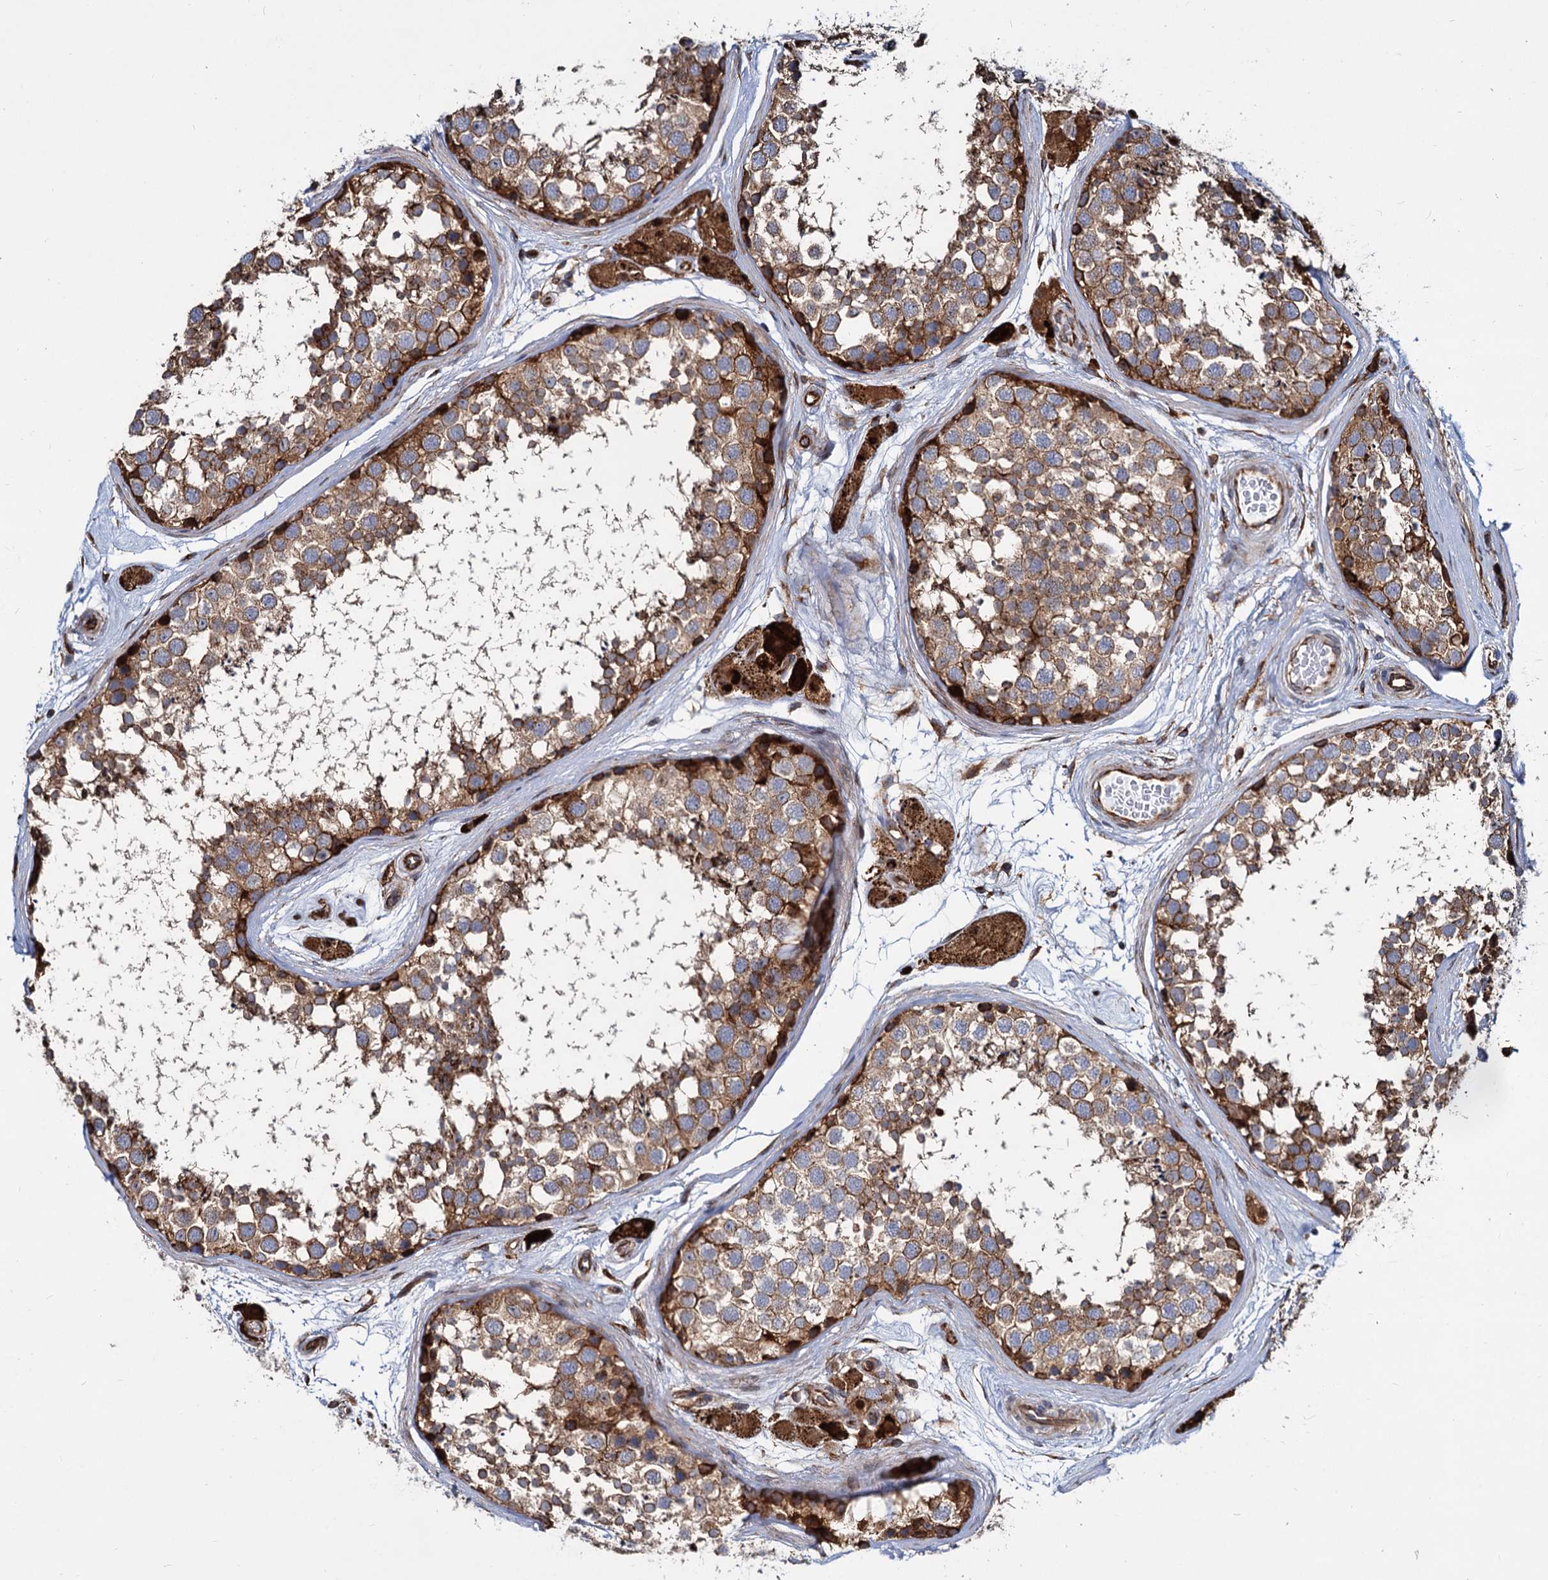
{"staining": {"intensity": "moderate", "quantity": ">75%", "location": "cytoplasmic/membranous"}, "tissue": "testis", "cell_type": "Cells in seminiferous ducts", "image_type": "normal", "snomed": [{"axis": "morphology", "description": "Normal tissue, NOS"}, {"axis": "topography", "description": "Testis"}], "caption": "High-magnification brightfield microscopy of normal testis stained with DAB (brown) and counterstained with hematoxylin (blue). cells in seminiferous ducts exhibit moderate cytoplasmic/membranous staining is seen in about>75% of cells.", "gene": "PSEN1", "patient": {"sex": "male", "age": 56}}